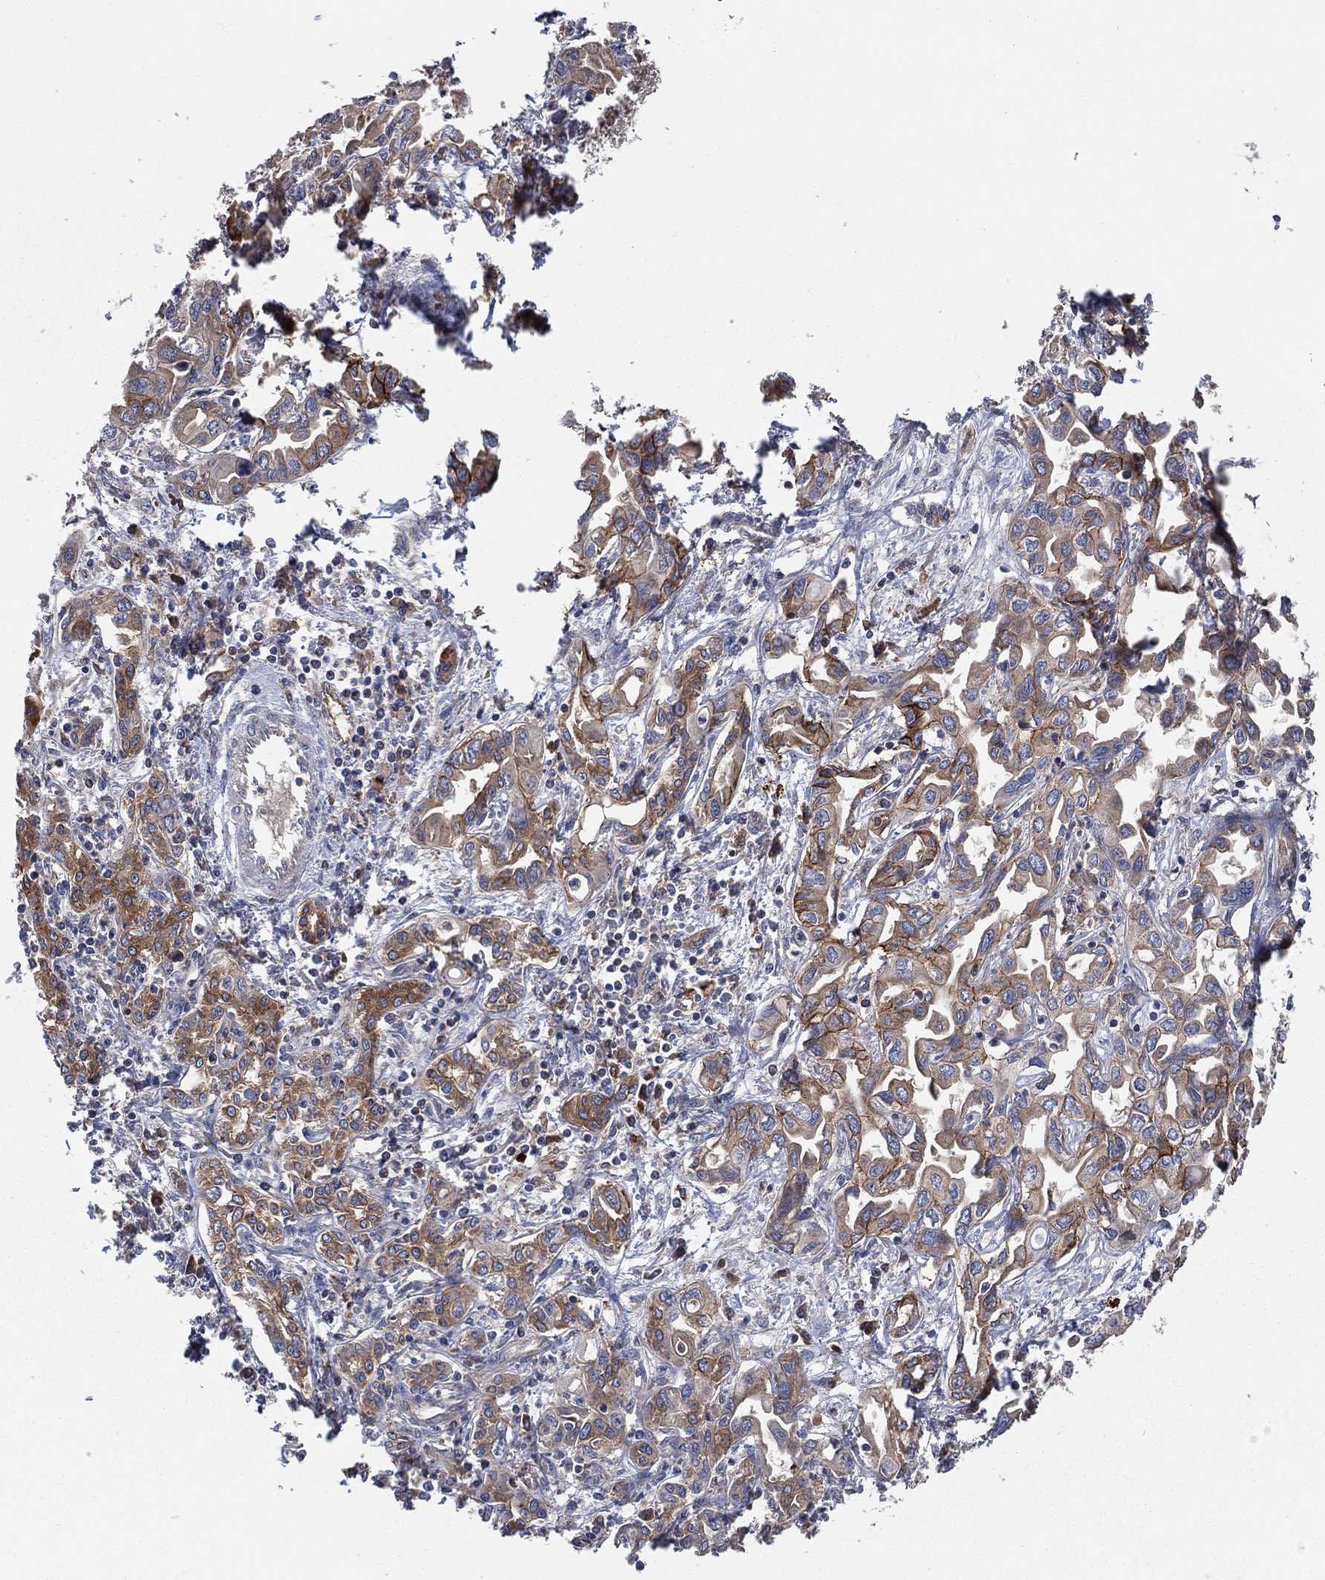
{"staining": {"intensity": "strong", "quantity": "25%-75%", "location": "cytoplasmic/membranous"}, "tissue": "liver cancer", "cell_type": "Tumor cells", "image_type": "cancer", "snomed": [{"axis": "morphology", "description": "Cholangiocarcinoma"}, {"axis": "topography", "description": "Liver"}], "caption": "Protein expression analysis of liver cancer exhibits strong cytoplasmic/membranous positivity in about 25%-75% of tumor cells. Using DAB (brown) and hematoxylin (blue) stains, captured at high magnification using brightfield microscopy.", "gene": "SMPD3", "patient": {"sex": "female", "age": 64}}